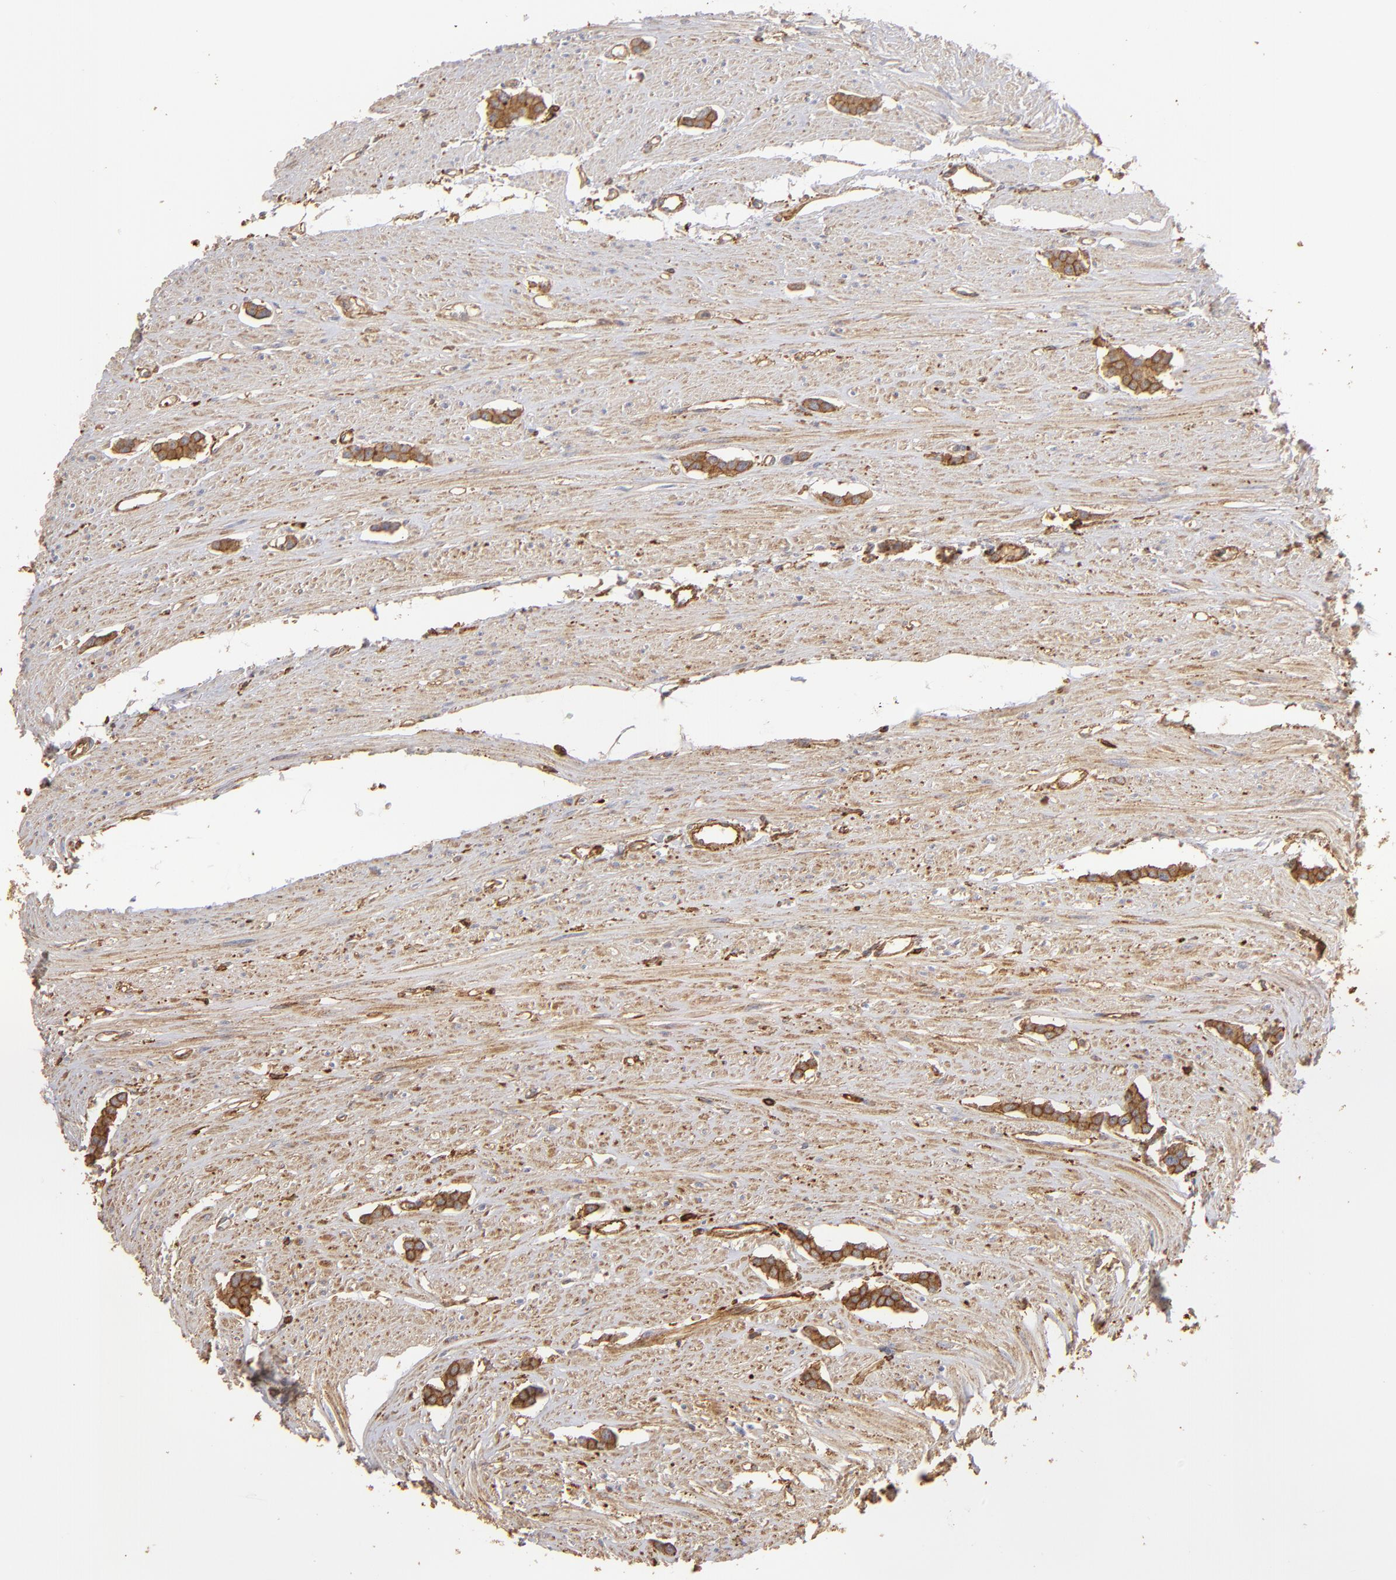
{"staining": {"intensity": "strong", "quantity": ">75%", "location": "cytoplasmic/membranous"}, "tissue": "carcinoid", "cell_type": "Tumor cells", "image_type": "cancer", "snomed": [{"axis": "morphology", "description": "Carcinoid, malignant, NOS"}, {"axis": "topography", "description": "Small intestine"}], "caption": "Human carcinoid stained for a protein (brown) reveals strong cytoplasmic/membranous positive positivity in approximately >75% of tumor cells.", "gene": "ACTB", "patient": {"sex": "male", "age": 60}}